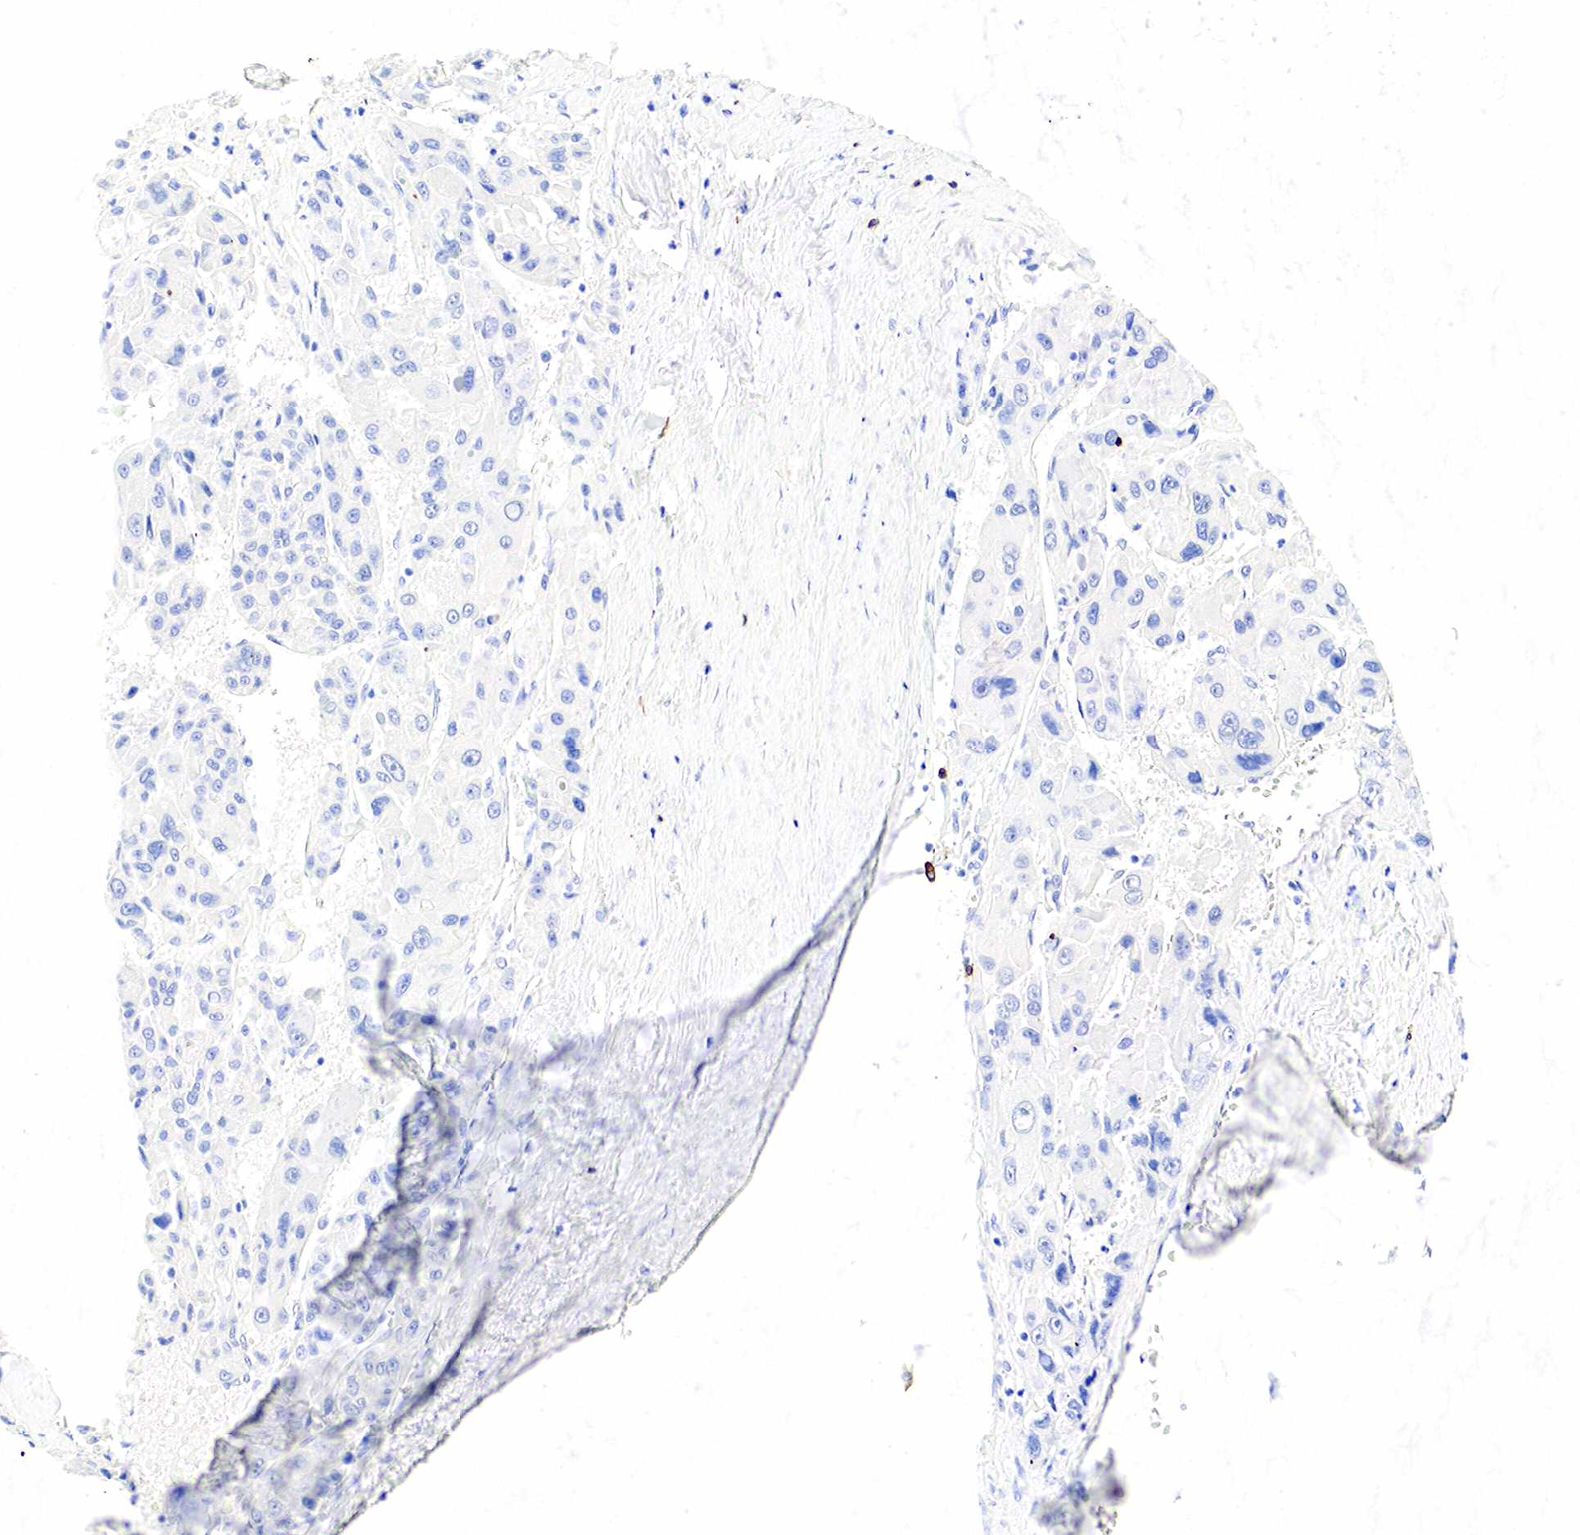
{"staining": {"intensity": "negative", "quantity": "none", "location": "none"}, "tissue": "liver cancer", "cell_type": "Tumor cells", "image_type": "cancer", "snomed": [{"axis": "morphology", "description": "Carcinoma, Hepatocellular, NOS"}, {"axis": "topography", "description": "Liver"}], "caption": "Liver hepatocellular carcinoma was stained to show a protein in brown. There is no significant positivity in tumor cells.", "gene": "CD79A", "patient": {"sex": "male", "age": 64}}